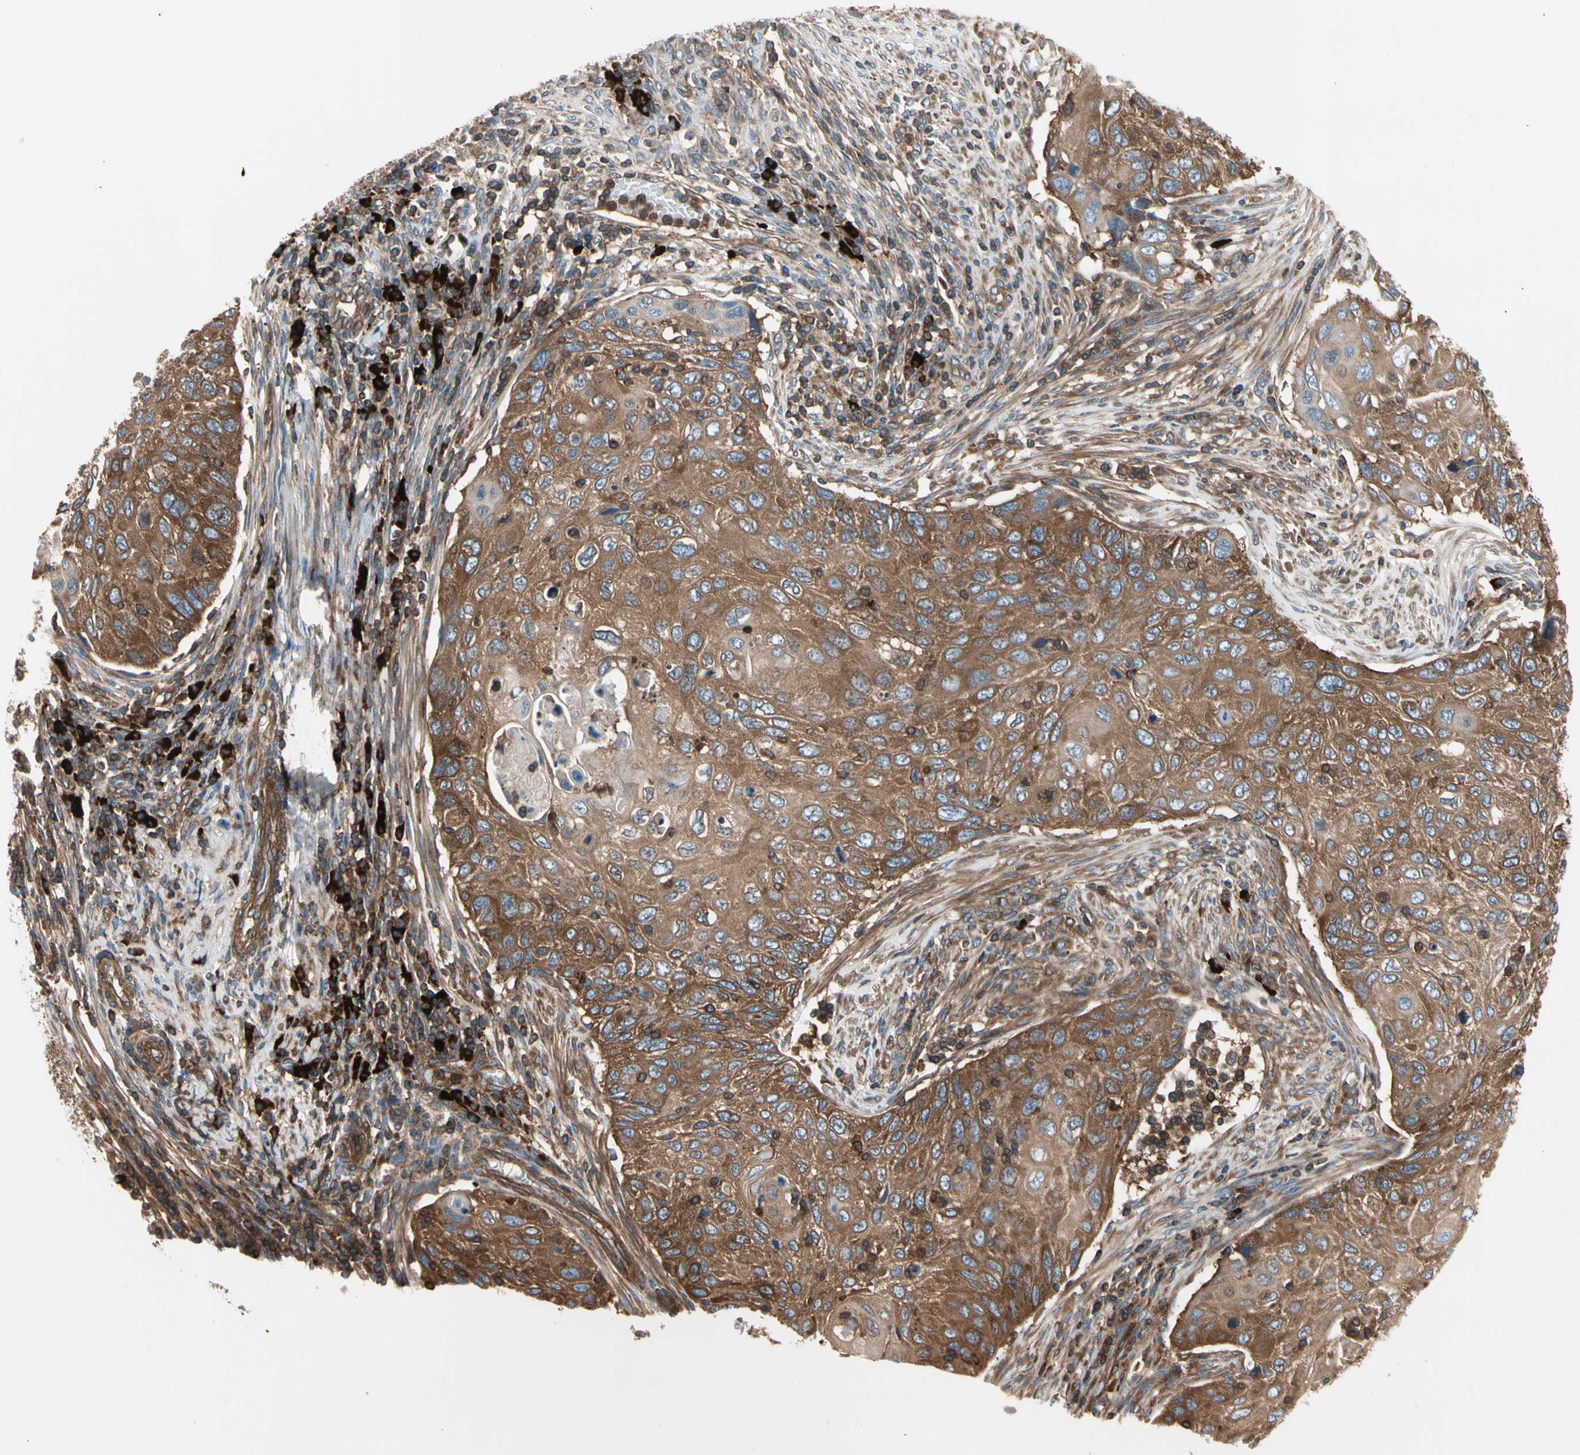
{"staining": {"intensity": "moderate", "quantity": ">75%", "location": "cytoplasmic/membranous"}, "tissue": "cervical cancer", "cell_type": "Tumor cells", "image_type": "cancer", "snomed": [{"axis": "morphology", "description": "Squamous cell carcinoma, NOS"}, {"axis": "topography", "description": "Cervix"}], "caption": "A histopathology image showing moderate cytoplasmic/membranous positivity in approximately >75% of tumor cells in cervical cancer, as visualized by brown immunohistochemical staining.", "gene": "ROCK1", "patient": {"sex": "female", "age": 70}}